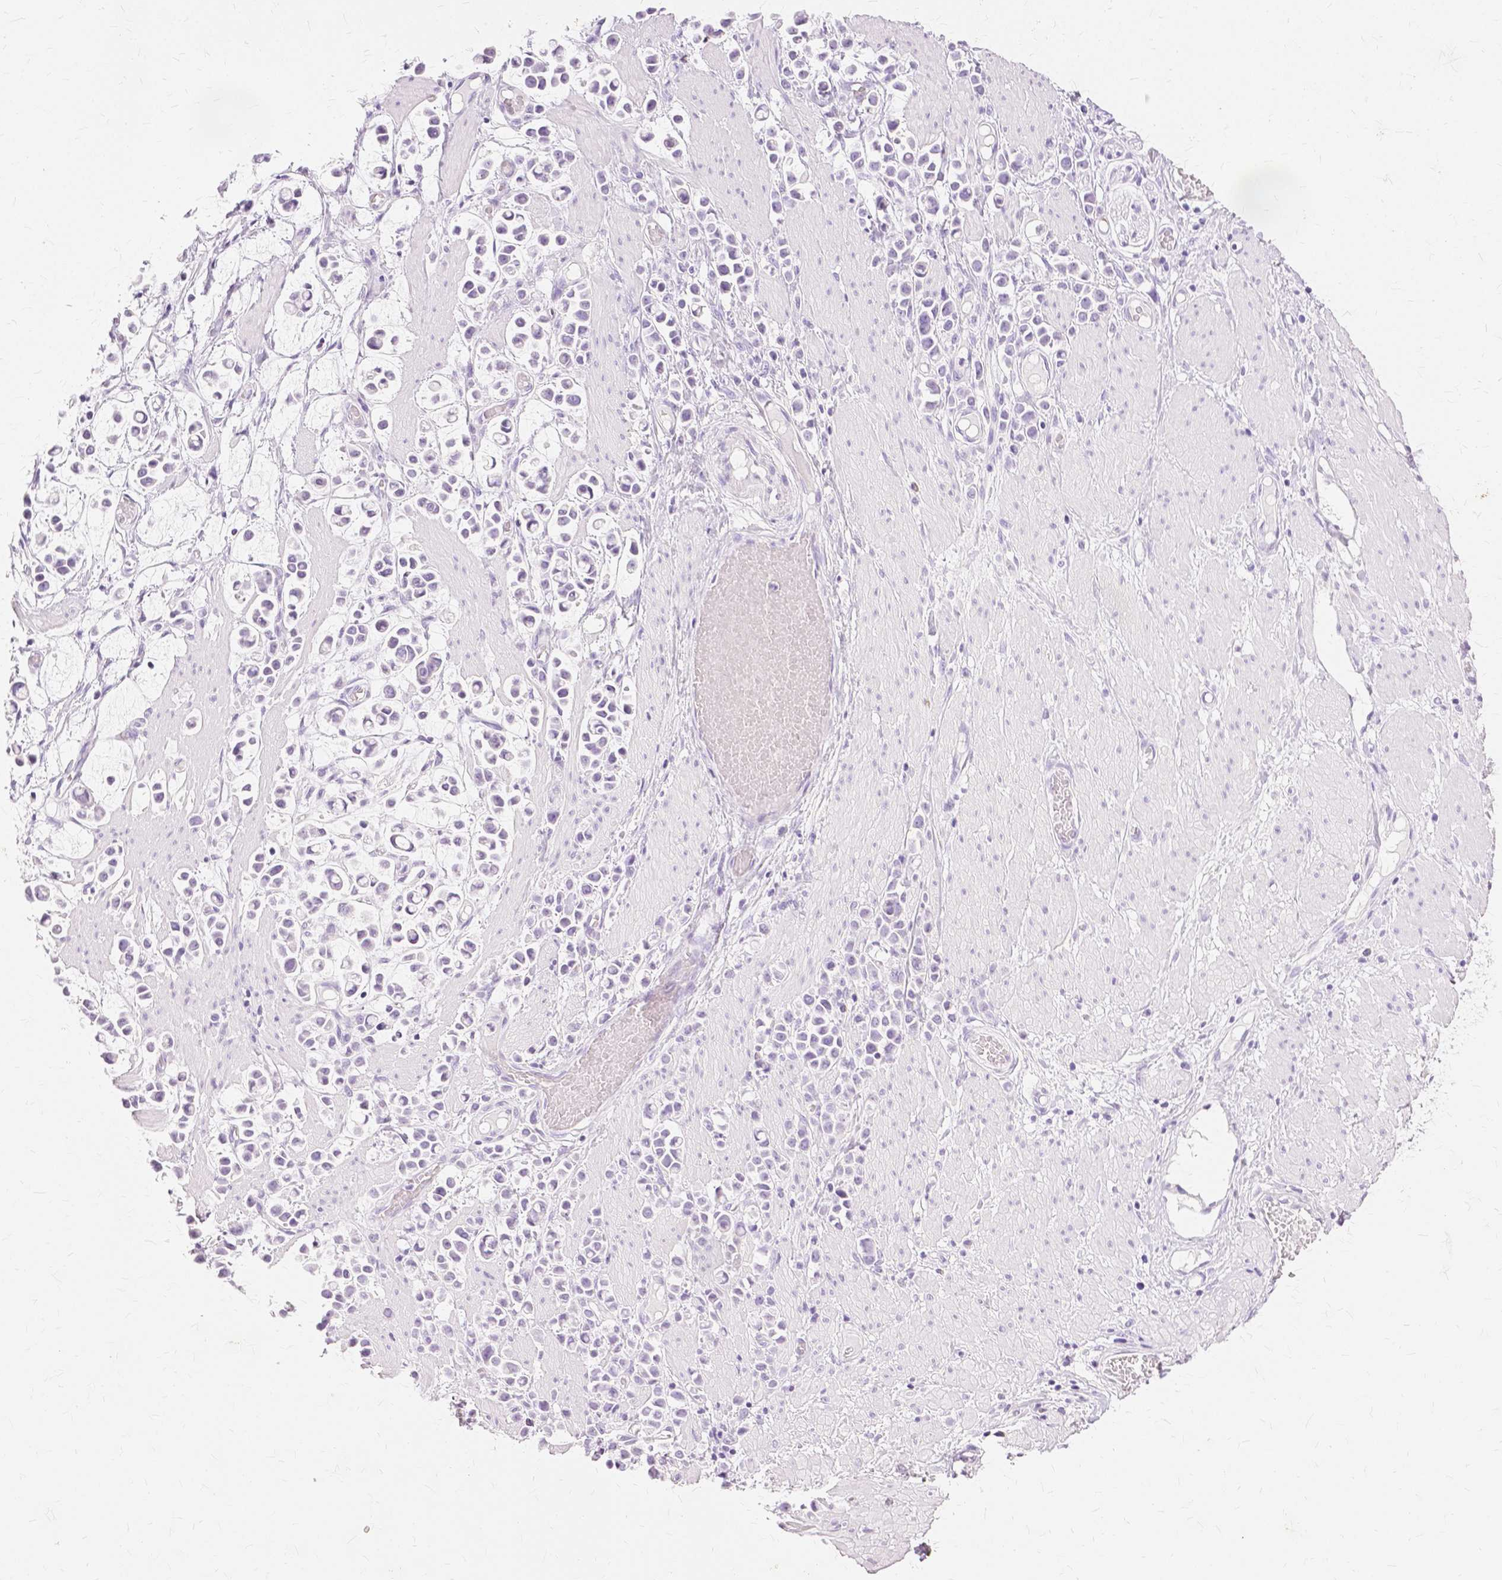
{"staining": {"intensity": "negative", "quantity": "none", "location": "none"}, "tissue": "stomach cancer", "cell_type": "Tumor cells", "image_type": "cancer", "snomed": [{"axis": "morphology", "description": "Adenocarcinoma, NOS"}, {"axis": "topography", "description": "Stomach"}], "caption": "Immunohistochemistry micrograph of stomach cancer (adenocarcinoma) stained for a protein (brown), which shows no staining in tumor cells. (DAB immunohistochemistry with hematoxylin counter stain).", "gene": "TGM1", "patient": {"sex": "male", "age": 82}}